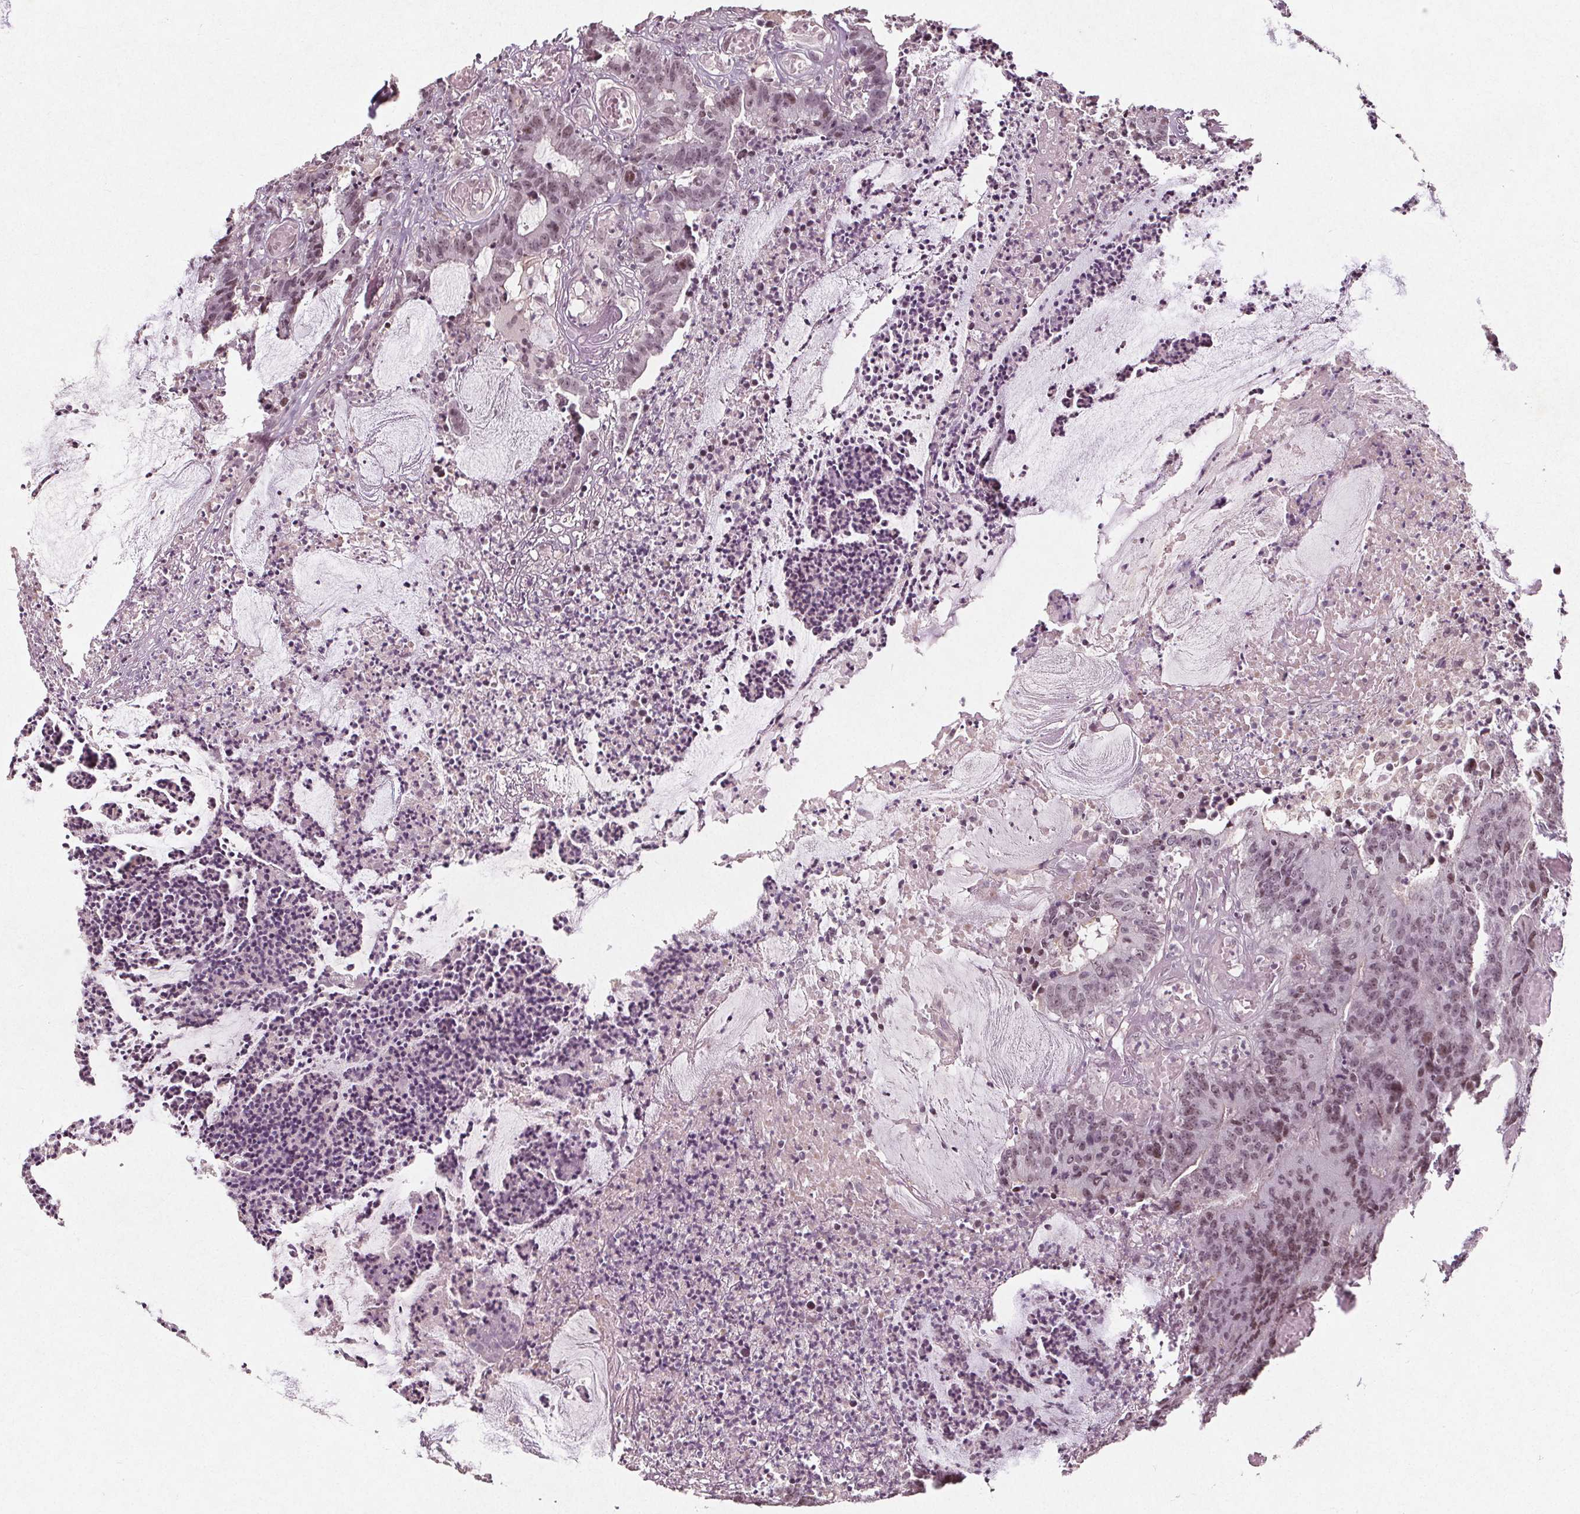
{"staining": {"intensity": "weak", "quantity": "<25%", "location": "nuclear"}, "tissue": "colorectal cancer", "cell_type": "Tumor cells", "image_type": "cancer", "snomed": [{"axis": "morphology", "description": "Adenocarcinoma, NOS"}, {"axis": "topography", "description": "Colon"}], "caption": "A micrograph of human colorectal cancer is negative for staining in tumor cells.", "gene": "TAF6L", "patient": {"sex": "female", "age": 78}}